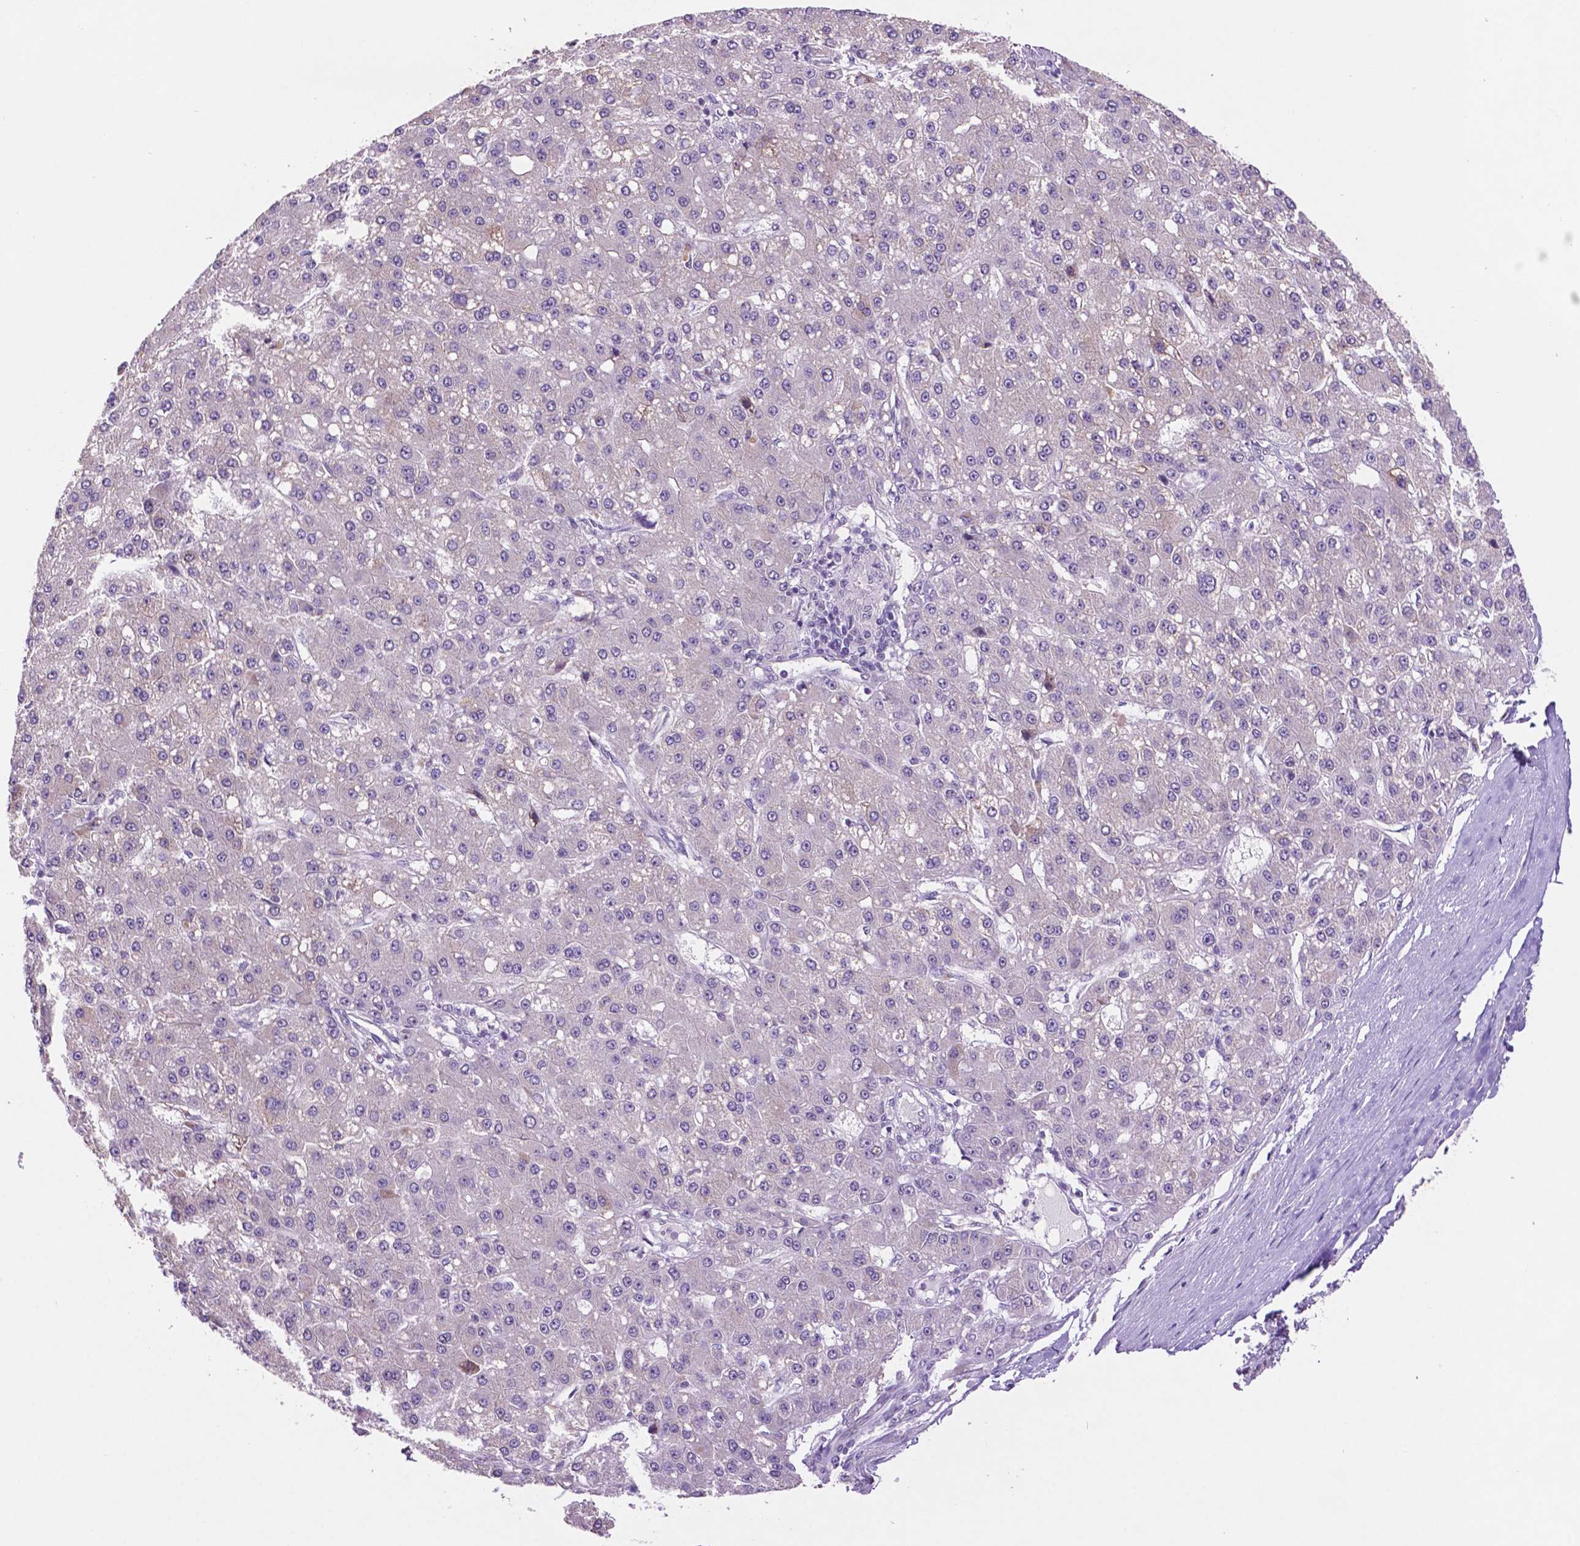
{"staining": {"intensity": "negative", "quantity": "none", "location": "none"}, "tissue": "liver cancer", "cell_type": "Tumor cells", "image_type": "cancer", "snomed": [{"axis": "morphology", "description": "Carcinoma, Hepatocellular, NOS"}, {"axis": "topography", "description": "Liver"}], "caption": "This histopathology image is of liver cancer stained with immunohistochemistry (IHC) to label a protein in brown with the nuclei are counter-stained blue. There is no expression in tumor cells. (DAB (3,3'-diaminobenzidine) immunohistochemistry visualized using brightfield microscopy, high magnification).", "gene": "NCOR1", "patient": {"sex": "male", "age": 67}}